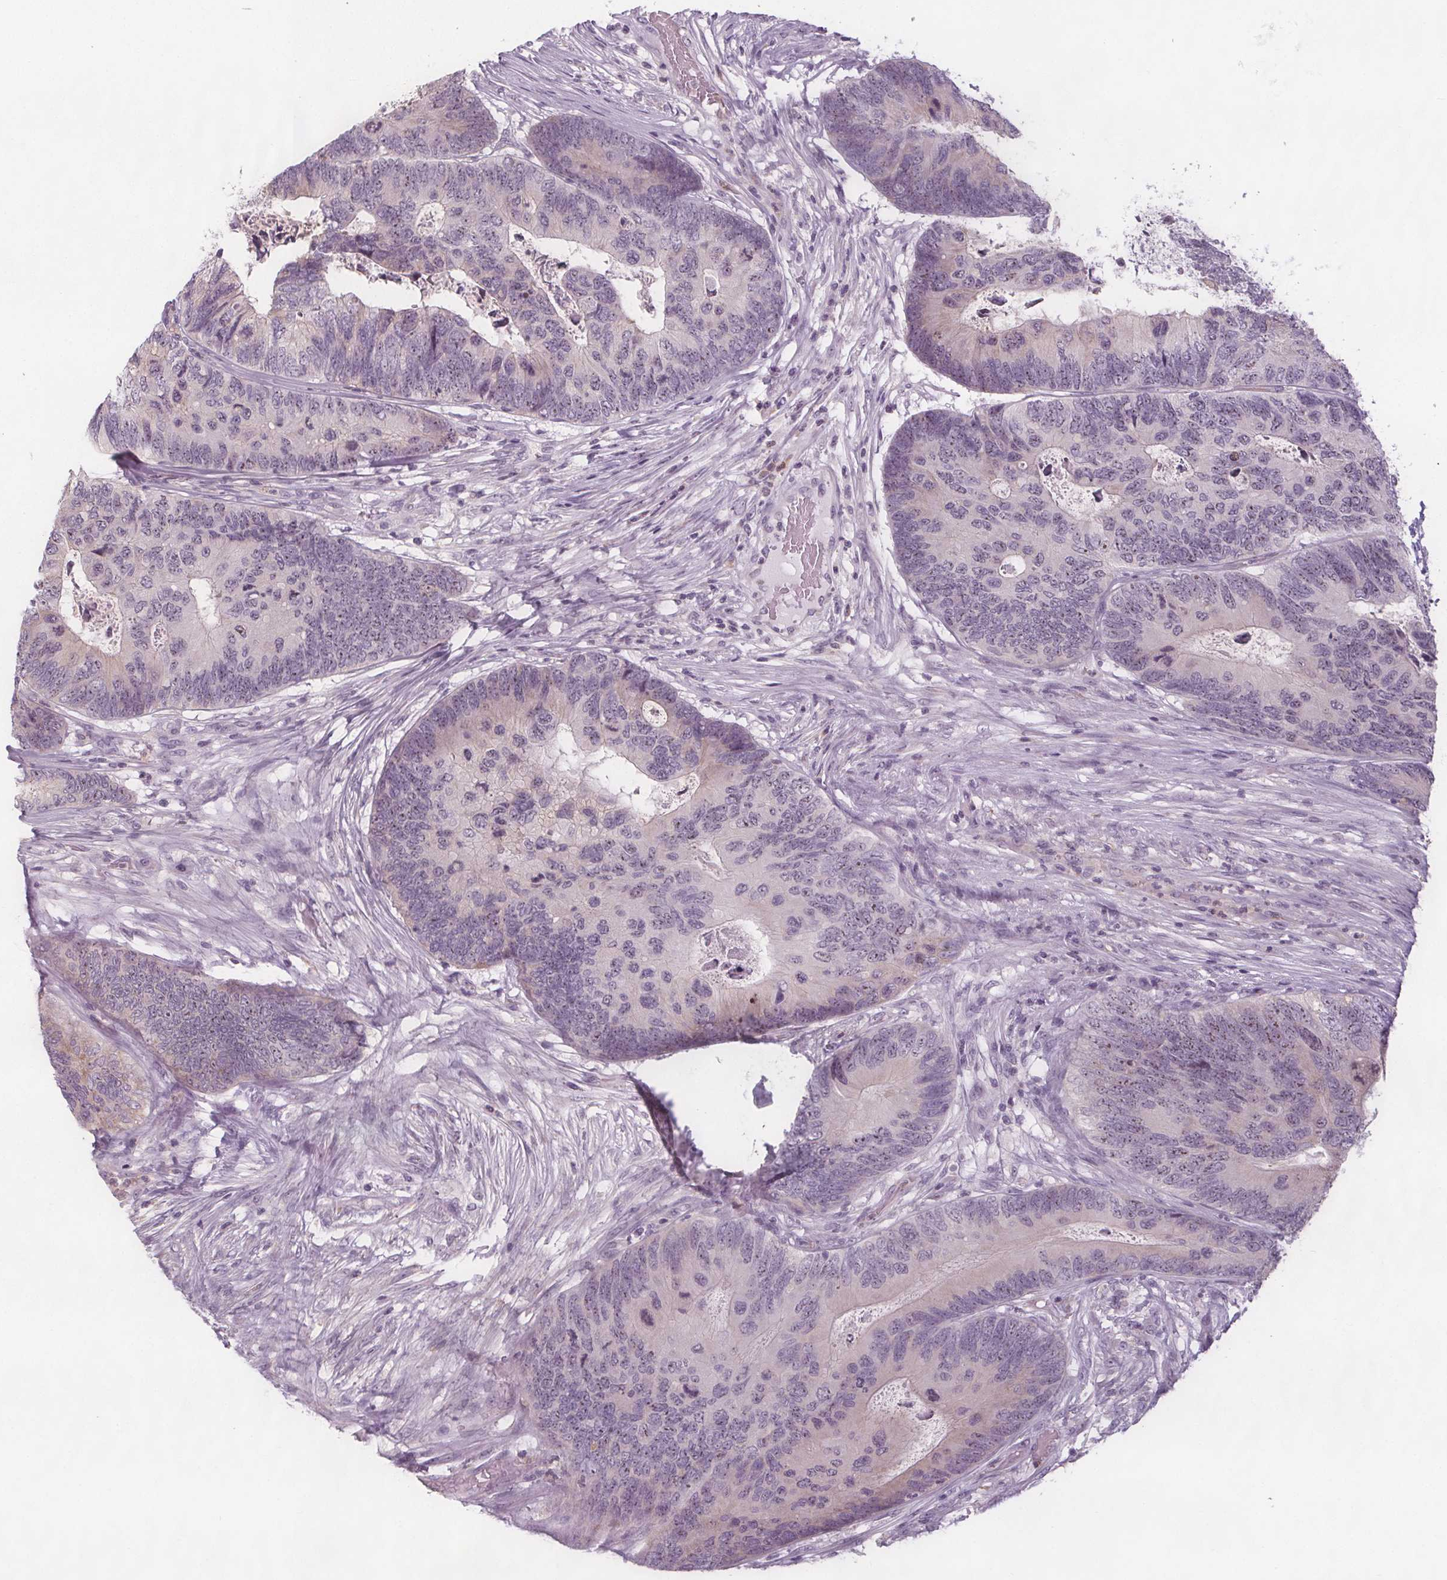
{"staining": {"intensity": "weak", "quantity": "25%-75%", "location": "nuclear"}, "tissue": "colorectal cancer", "cell_type": "Tumor cells", "image_type": "cancer", "snomed": [{"axis": "morphology", "description": "Adenocarcinoma, NOS"}, {"axis": "topography", "description": "Colon"}], "caption": "Immunohistochemical staining of colorectal adenocarcinoma reveals weak nuclear protein expression in about 25%-75% of tumor cells.", "gene": "NOLC1", "patient": {"sex": "female", "age": 67}}